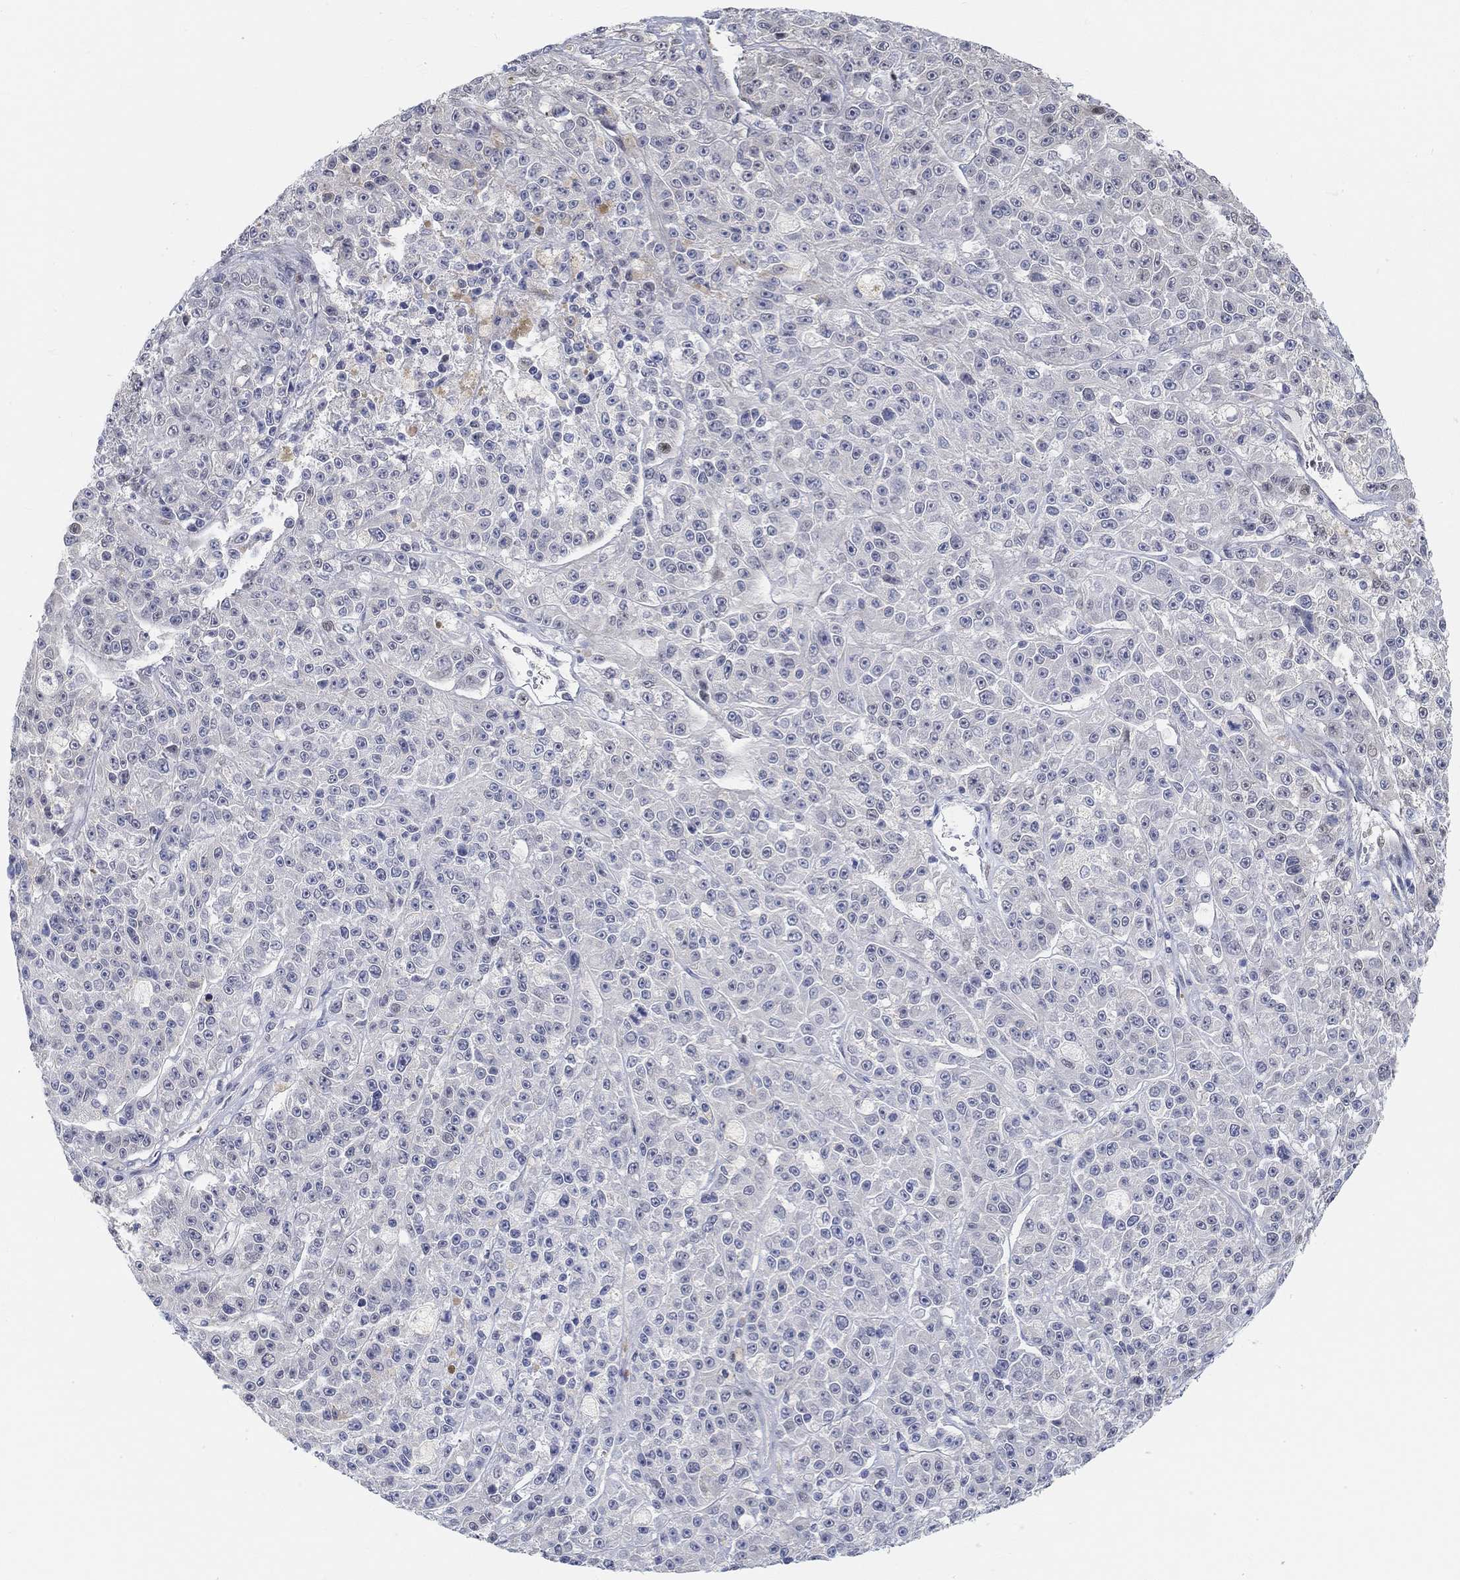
{"staining": {"intensity": "negative", "quantity": "none", "location": "none"}, "tissue": "melanoma", "cell_type": "Tumor cells", "image_type": "cancer", "snomed": [{"axis": "morphology", "description": "Malignant melanoma, NOS"}, {"axis": "topography", "description": "Skin"}], "caption": "Protein analysis of melanoma exhibits no significant positivity in tumor cells.", "gene": "SNTG2", "patient": {"sex": "female", "age": 58}}